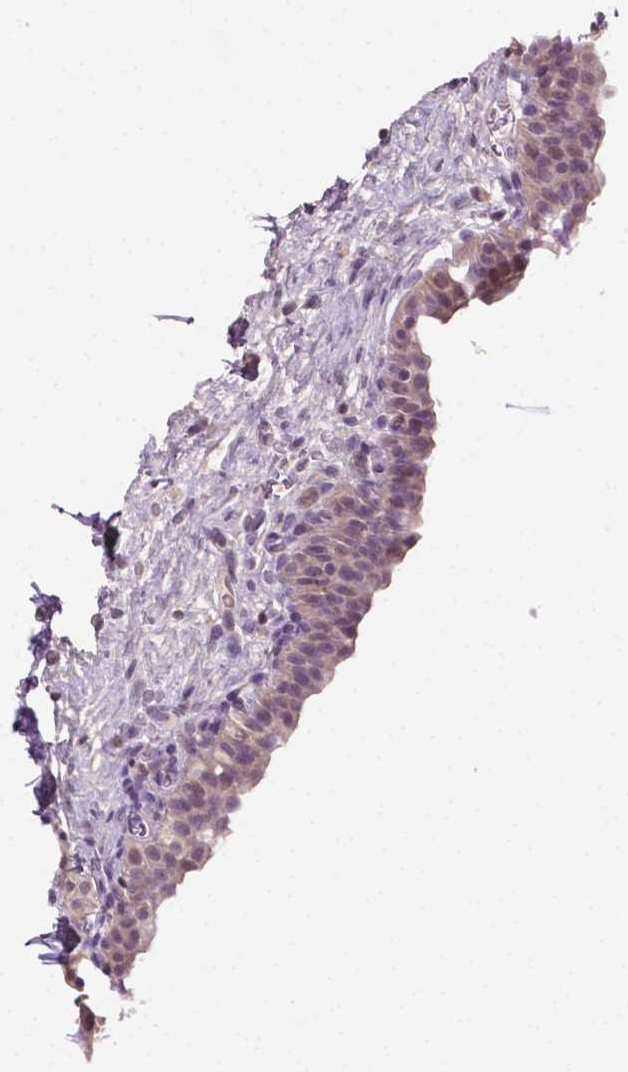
{"staining": {"intensity": "negative", "quantity": "none", "location": "none"}, "tissue": "urinary bladder", "cell_type": "Urothelial cells", "image_type": "normal", "snomed": [{"axis": "morphology", "description": "Normal tissue, NOS"}, {"axis": "topography", "description": "Urinary bladder"}], "caption": "There is no significant staining in urothelial cells of urinary bladder.", "gene": "MROH6", "patient": {"sex": "male", "age": 69}}